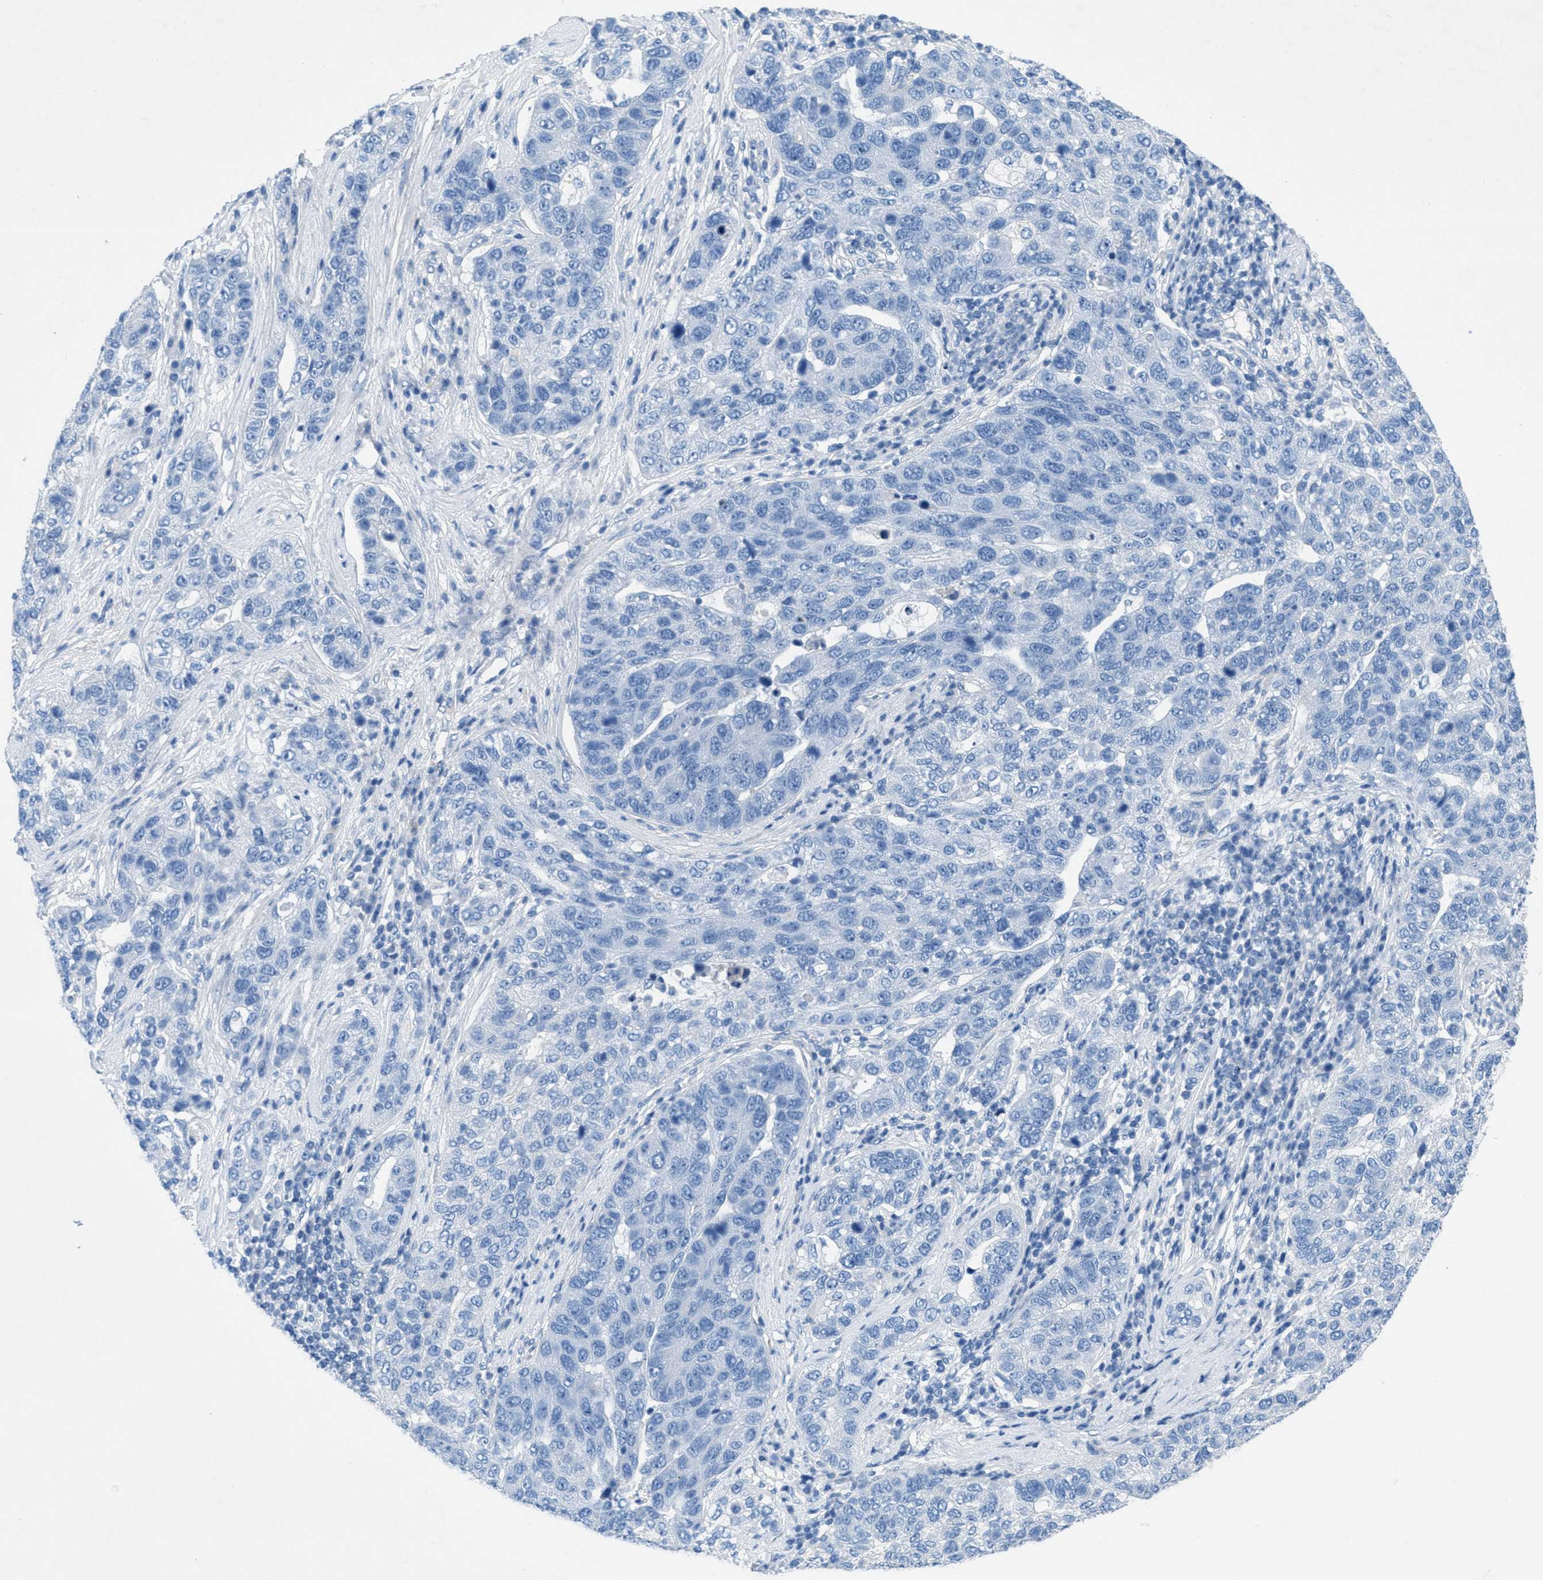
{"staining": {"intensity": "negative", "quantity": "none", "location": "none"}, "tissue": "pancreatic cancer", "cell_type": "Tumor cells", "image_type": "cancer", "snomed": [{"axis": "morphology", "description": "Adenocarcinoma, NOS"}, {"axis": "topography", "description": "Pancreas"}], "caption": "This is an immunohistochemistry image of human pancreatic cancer (adenocarcinoma). There is no positivity in tumor cells.", "gene": "GALNT17", "patient": {"sex": "female", "age": 61}}